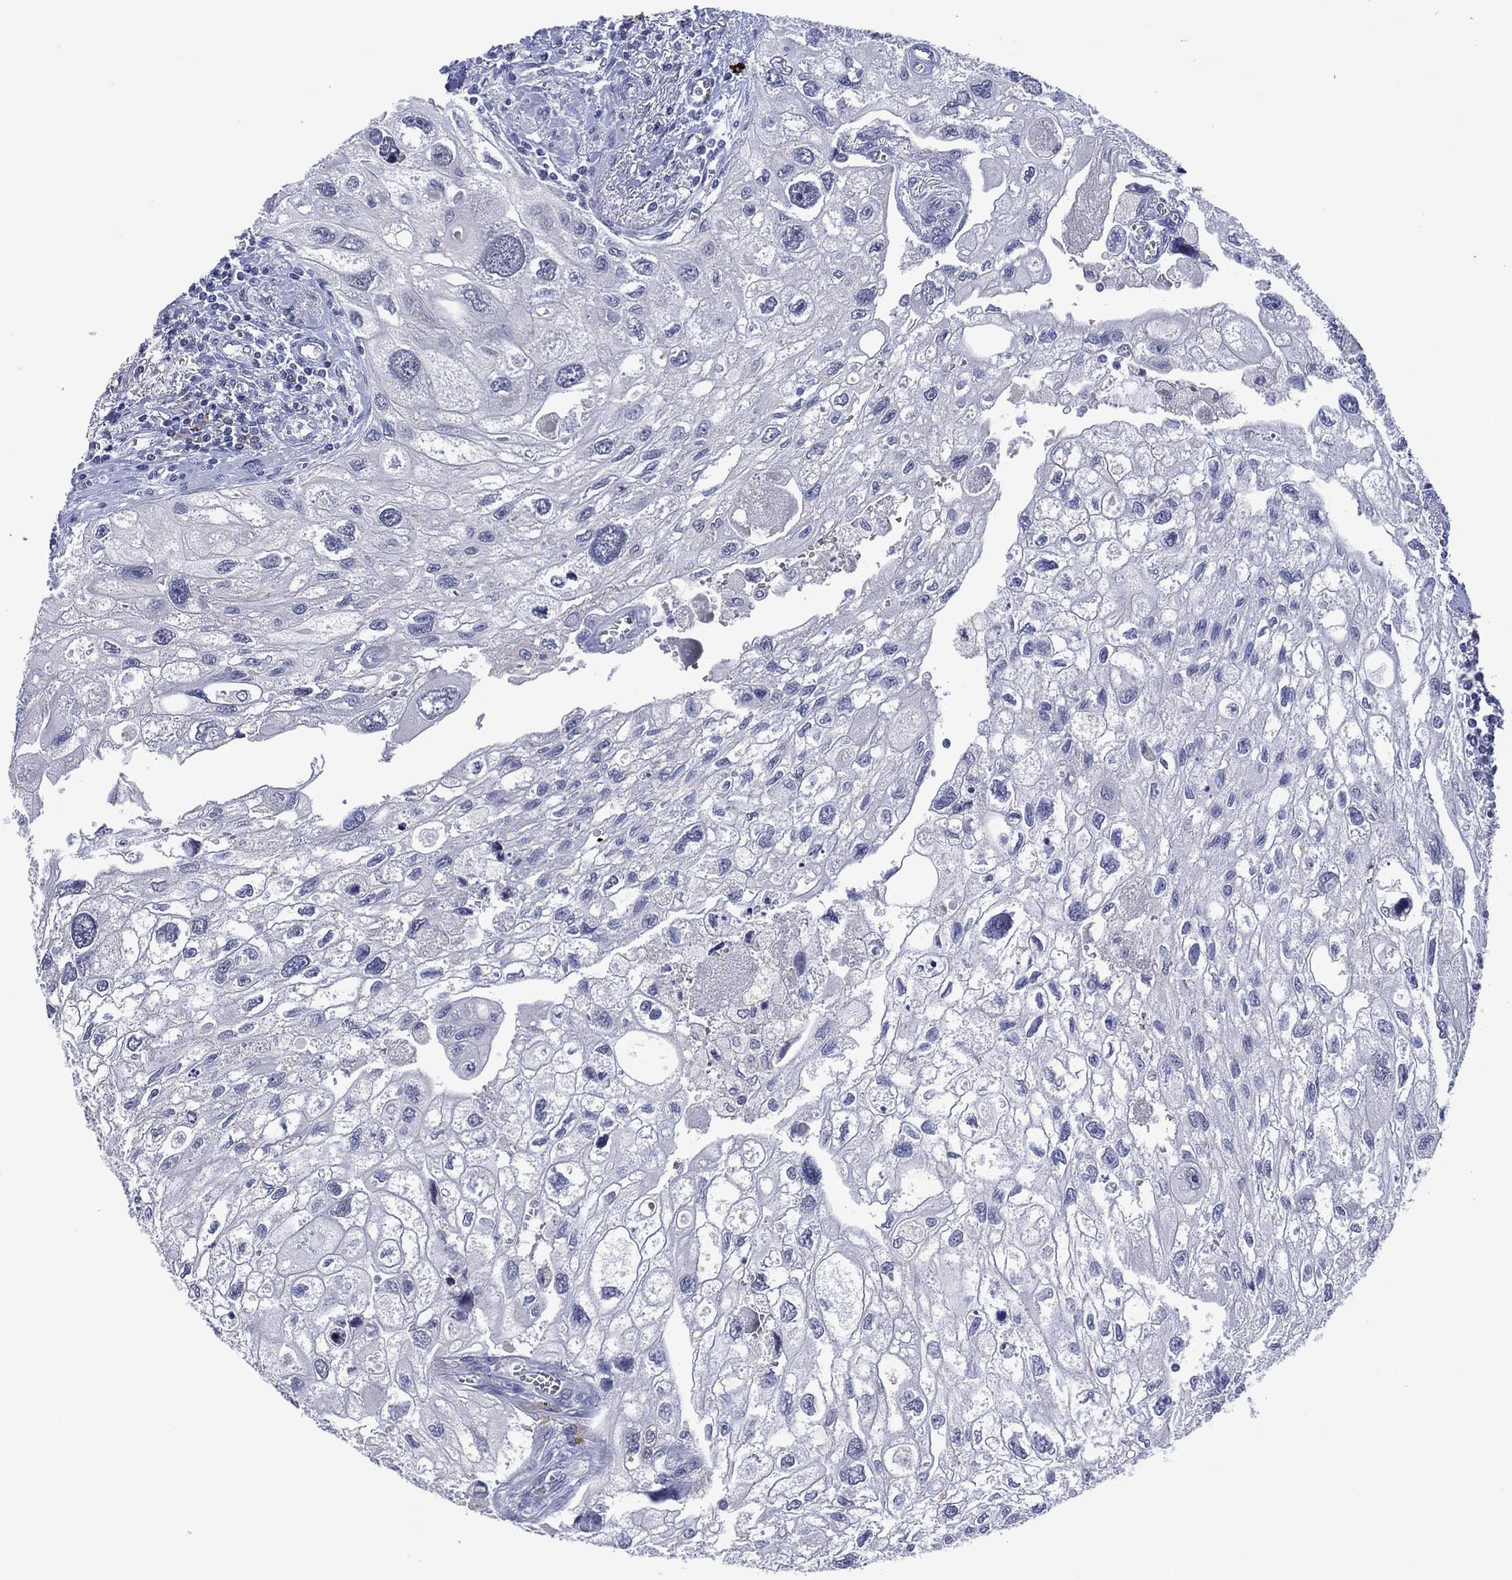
{"staining": {"intensity": "negative", "quantity": "none", "location": "none"}, "tissue": "urothelial cancer", "cell_type": "Tumor cells", "image_type": "cancer", "snomed": [{"axis": "morphology", "description": "Urothelial carcinoma, High grade"}, {"axis": "topography", "description": "Urinary bladder"}], "caption": "IHC of human urothelial cancer shows no expression in tumor cells.", "gene": "USP26", "patient": {"sex": "male", "age": 59}}